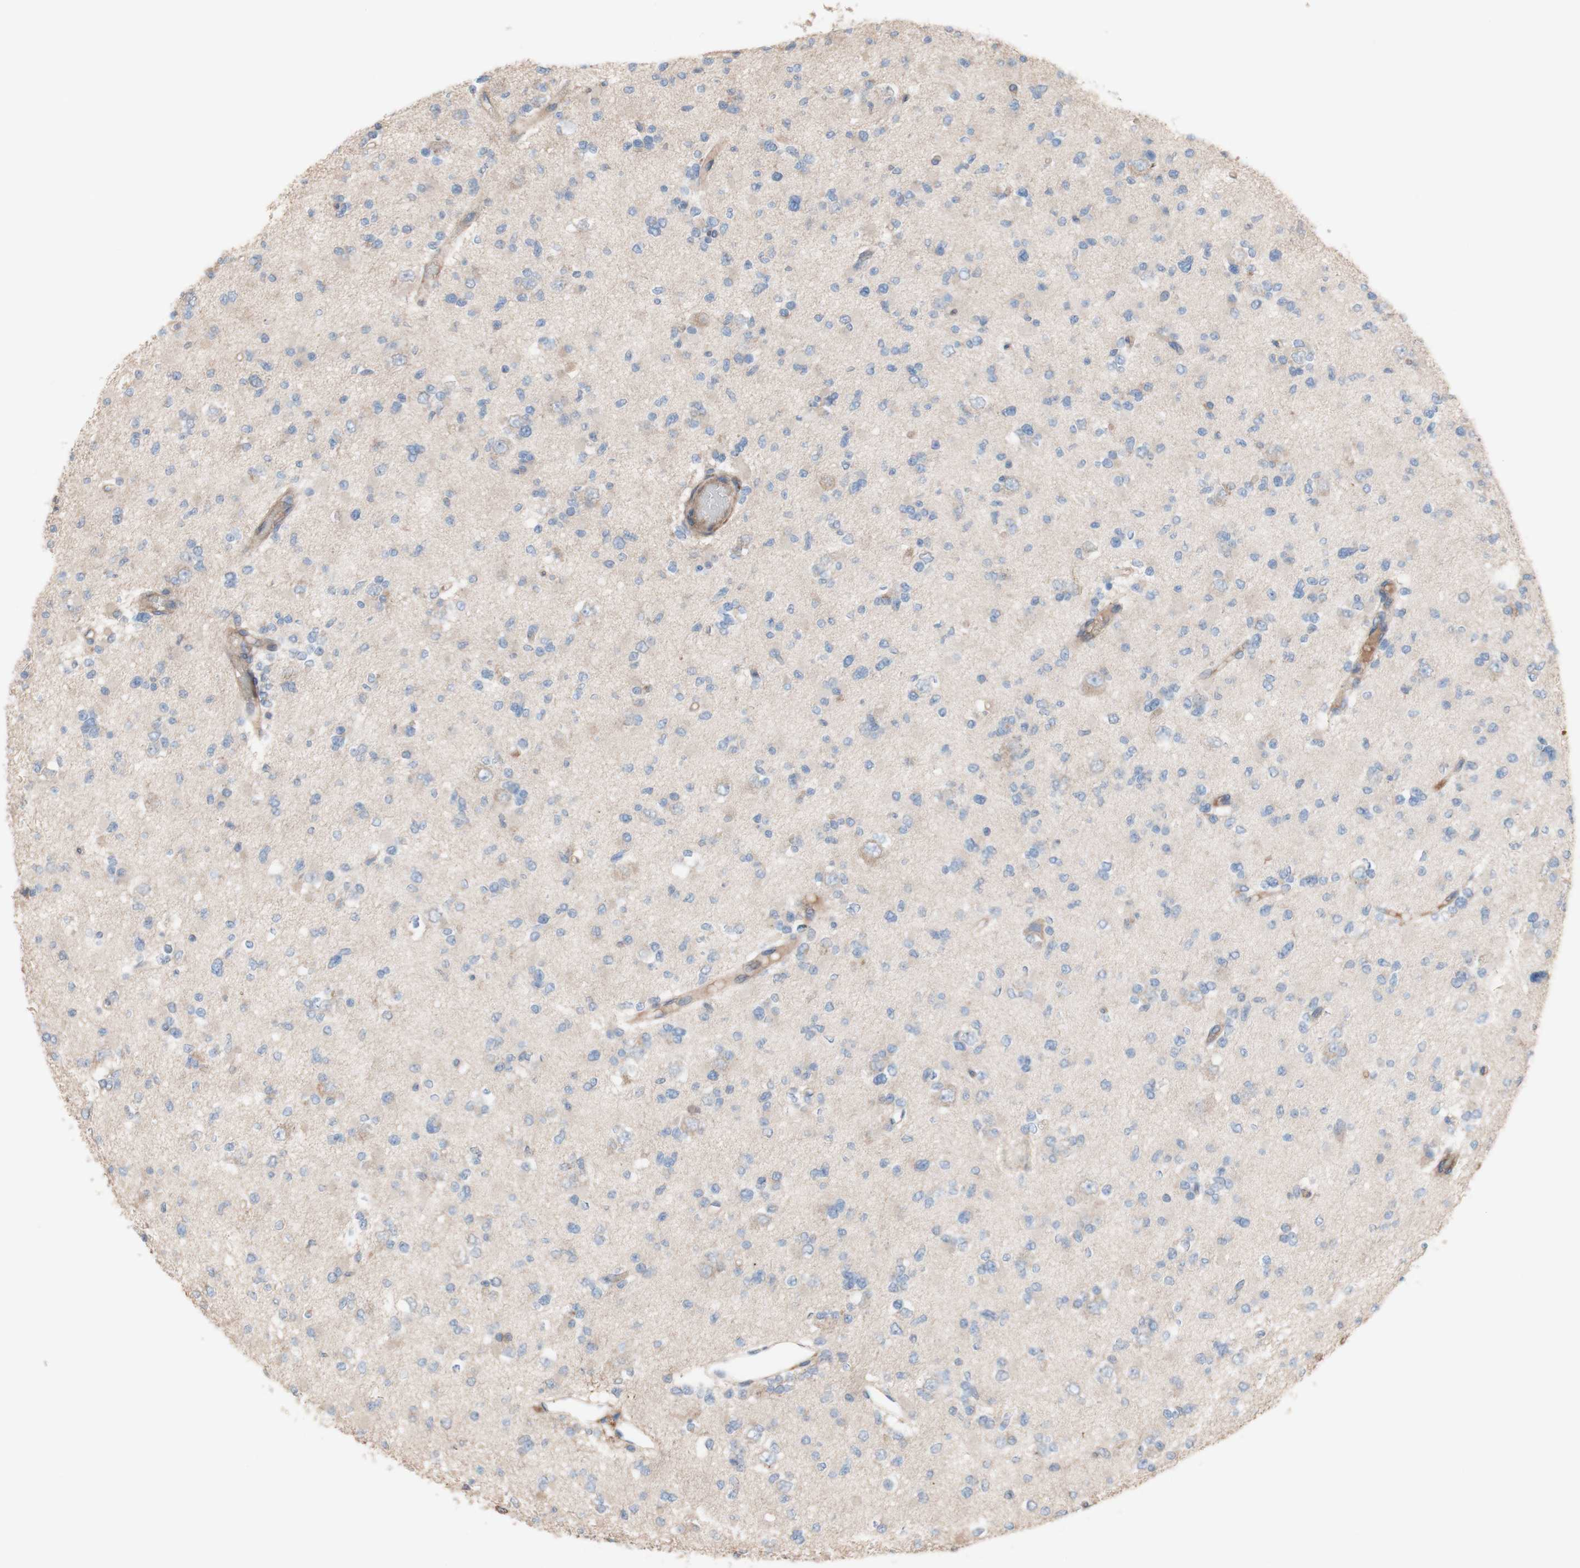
{"staining": {"intensity": "weak", "quantity": "25%-75%", "location": "cytoplasmic/membranous"}, "tissue": "glioma", "cell_type": "Tumor cells", "image_type": "cancer", "snomed": [{"axis": "morphology", "description": "Glioma, malignant, Low grade"}, {"axis": "topography", "description": "Brain"}], "caption": "The micrograph displays immunohistochemical staining of malignant low-grade glioma. There is weak cytoplasmic/membranous positivity is identified in approximately 25%-75% of tumor cells. (DAB (3,3'-diaminobenzidine) IHC with brightfield microscopy, high magnification).", "gene": "COPB1", "patient": {"sex": "female", "age": 22}}